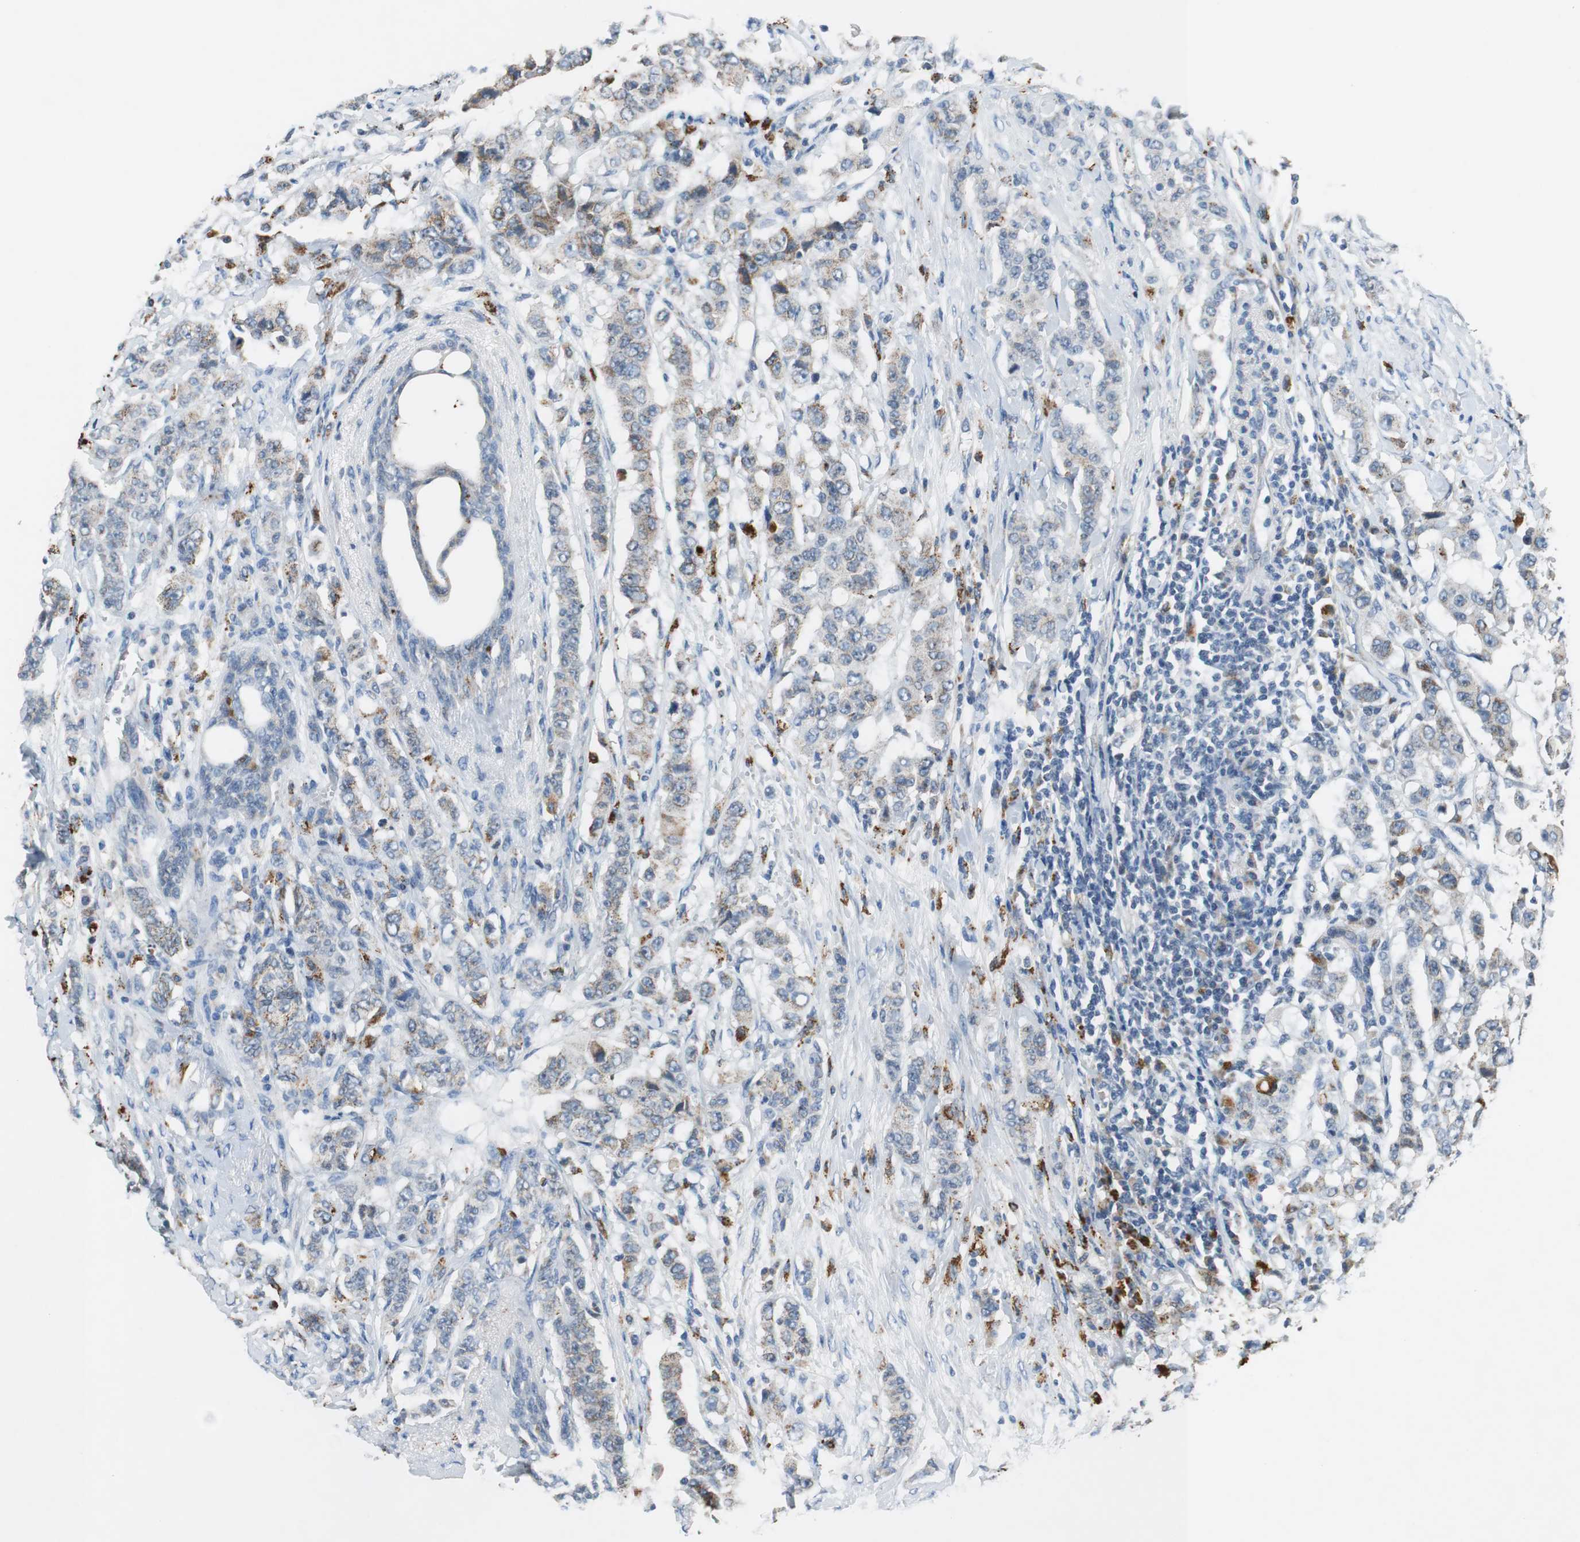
{"staining": {"intensity": "weak", "quantity": "25%-75%", "location": "cytoplasmic/membranous"}, "tissue": "breast cancer", "cell_type": "Tumor cells", "image_type": "cancer", "snomed": [{"axis": "morphology", "description": "Duct carcinoma"}, {"axis": "topography", "description": "Breast"}], "caption": "Human breast cancer stained with a protein marker exhibits weak staining in tumor cells.", "gene": "NLGN1", "patient": {"sex": "female", "age": 40}}